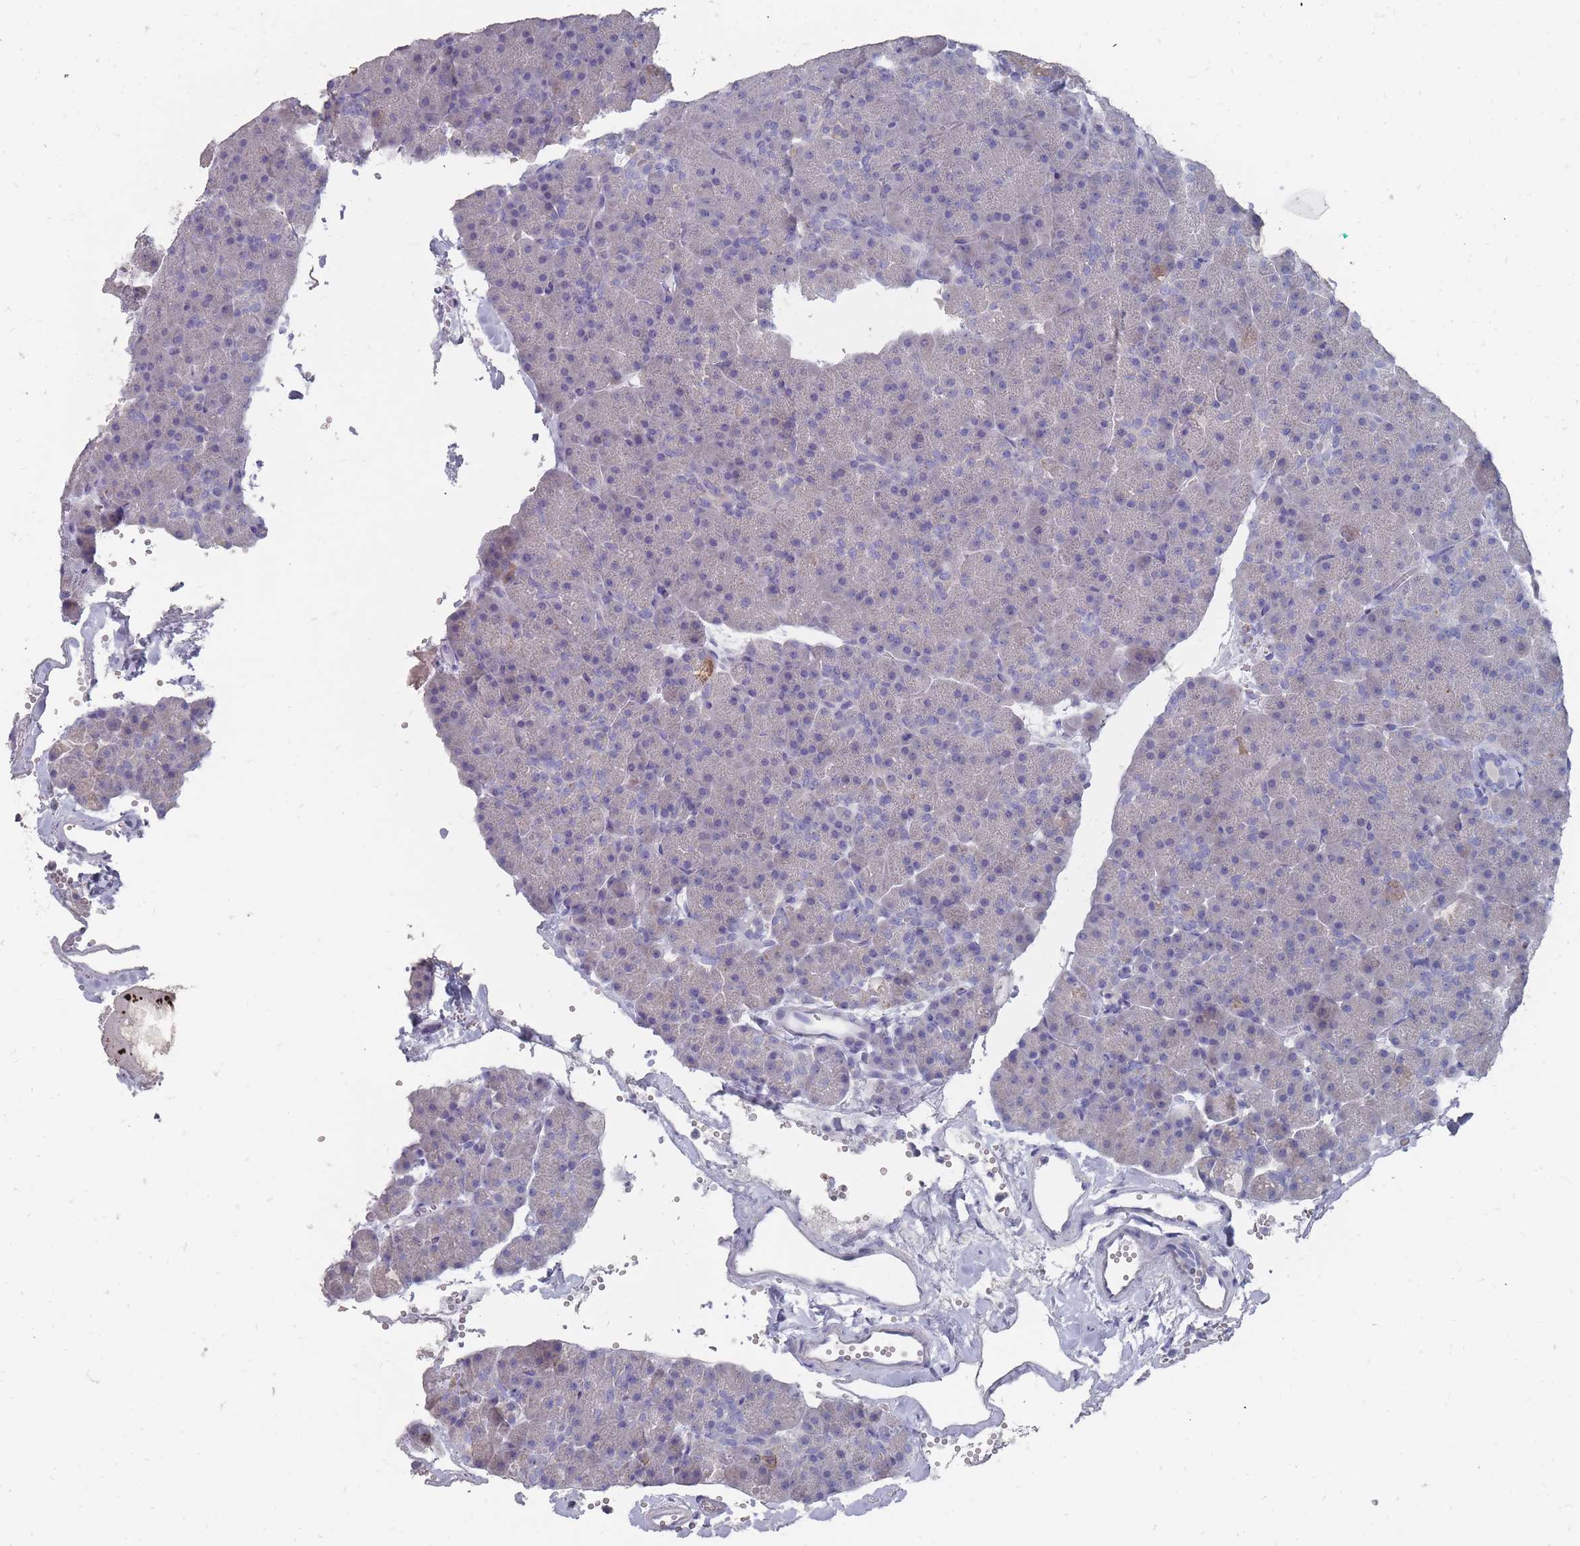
{"staining": {"intensity": "moderate", "quantity": "<25%", "location": "cytoplasmic/membranous"}, "tissue": "pancreas", "cell_type": "Exocrine glandular cells", "image_type": "normal", "snomed": [{"axis": "morphology", "description": "Normal tissue, NOS"}, {"axis": "topography", "description": "Pancreas"}], "caption": "Protein staining reveals moderate cytoplasmic/membranous expression in approximately <25% of exocrine glandular cells in benign pancreas.", "gene": "OTULINL", "patient": {"sex": "male", "age": 36}}